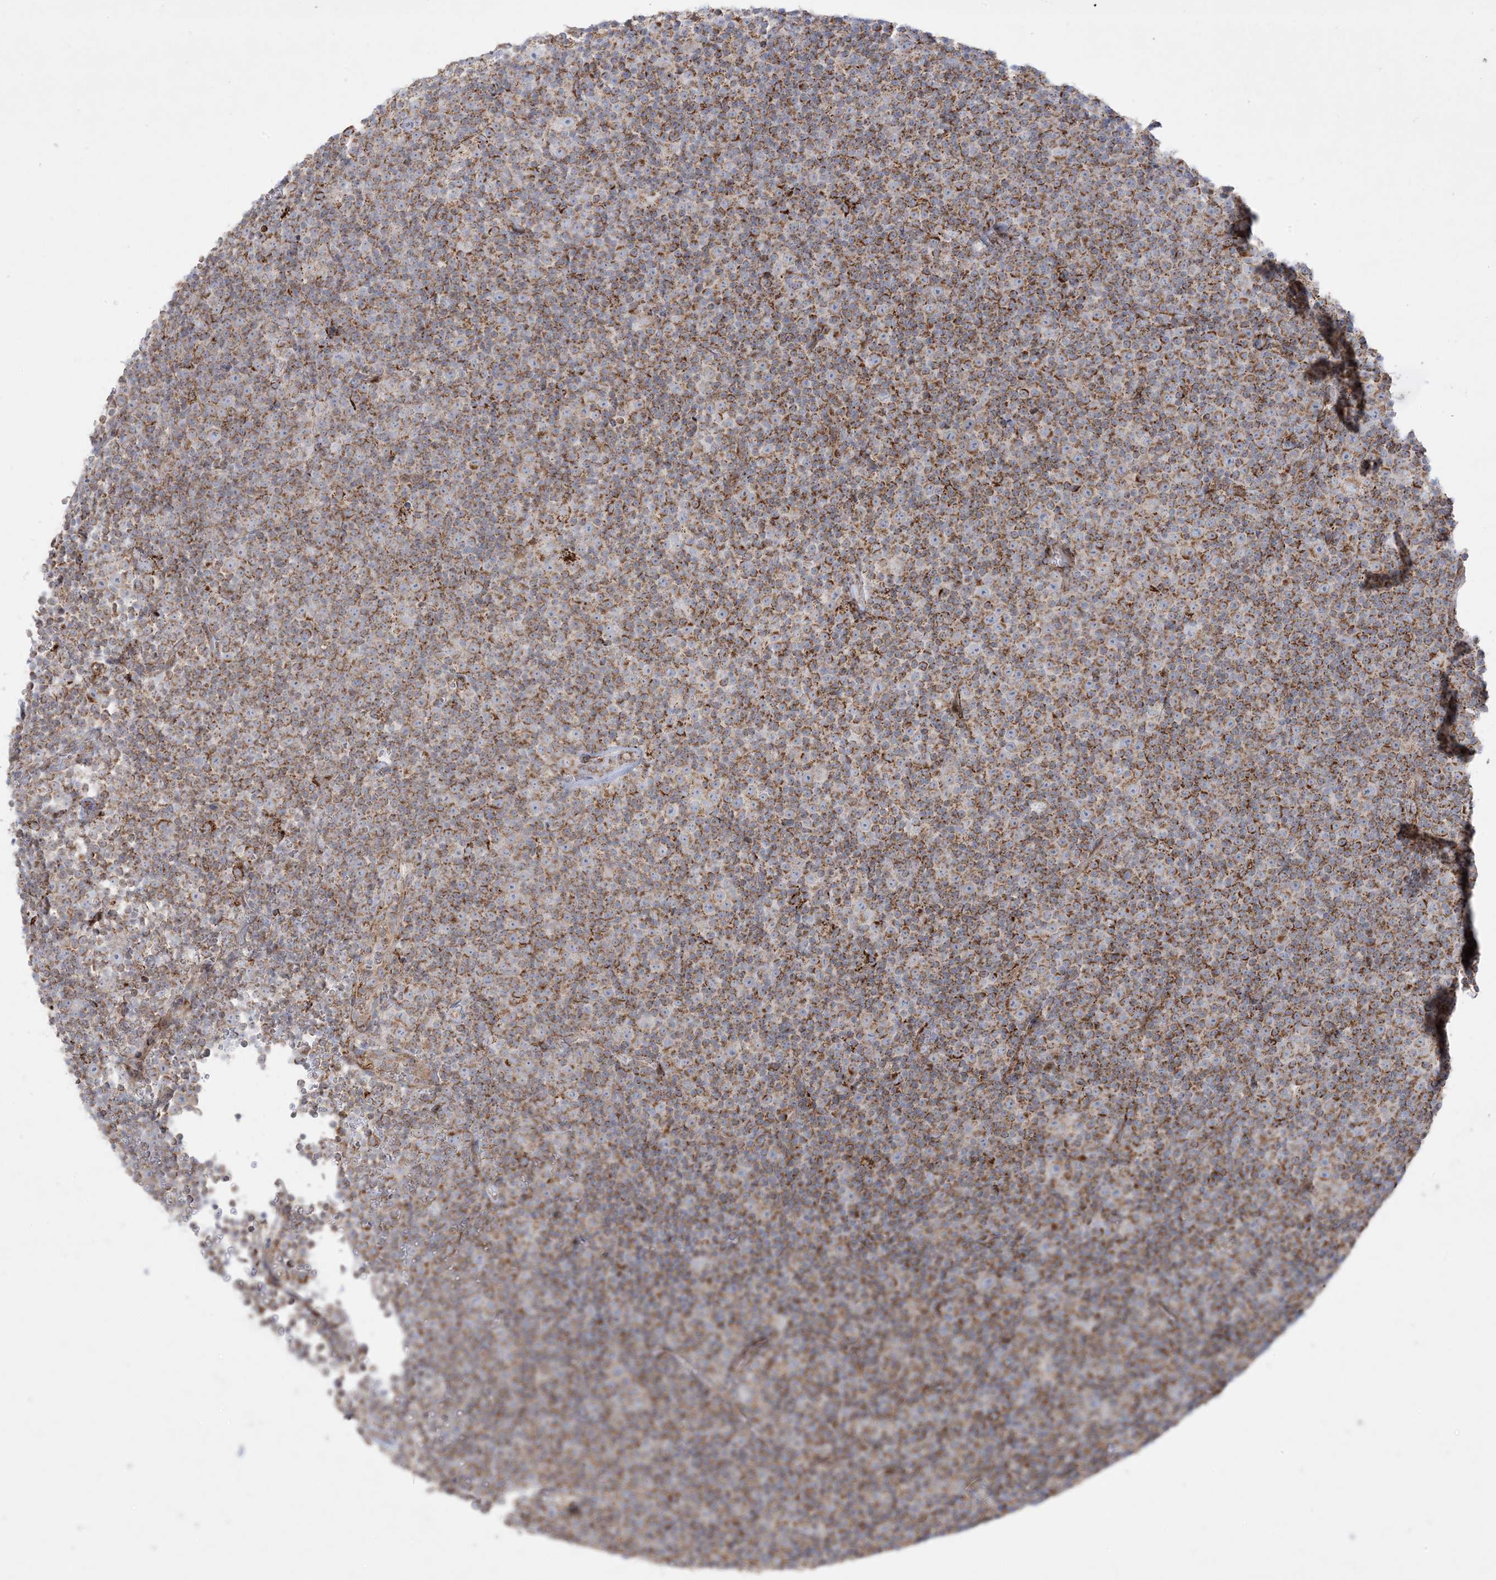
{"staining": {"intensity": "moderate", "quantity": ">75%", "location": "cytoplasmic/membranous"}, "tissue": "lymphoma", "cell_type": "Tumor cells", "image_type": "cancer", "snomed": [{"axis": "morphology", "description": "Malignant lymphoma, non-Hodgkin's type, Low grade"}, {"axis": "topography", "description": "Lymph node"}], "caption": "Lymphoma was stained to show a protein in brown. There is medium levels of moderate cytoplasmic/membranous expression in approximately >75% of tumor cells. (IHC, brightfield microscopy, high magnification).", "gene": "NDUFAF3", "patient": {"sex": "female", "age": 67}}